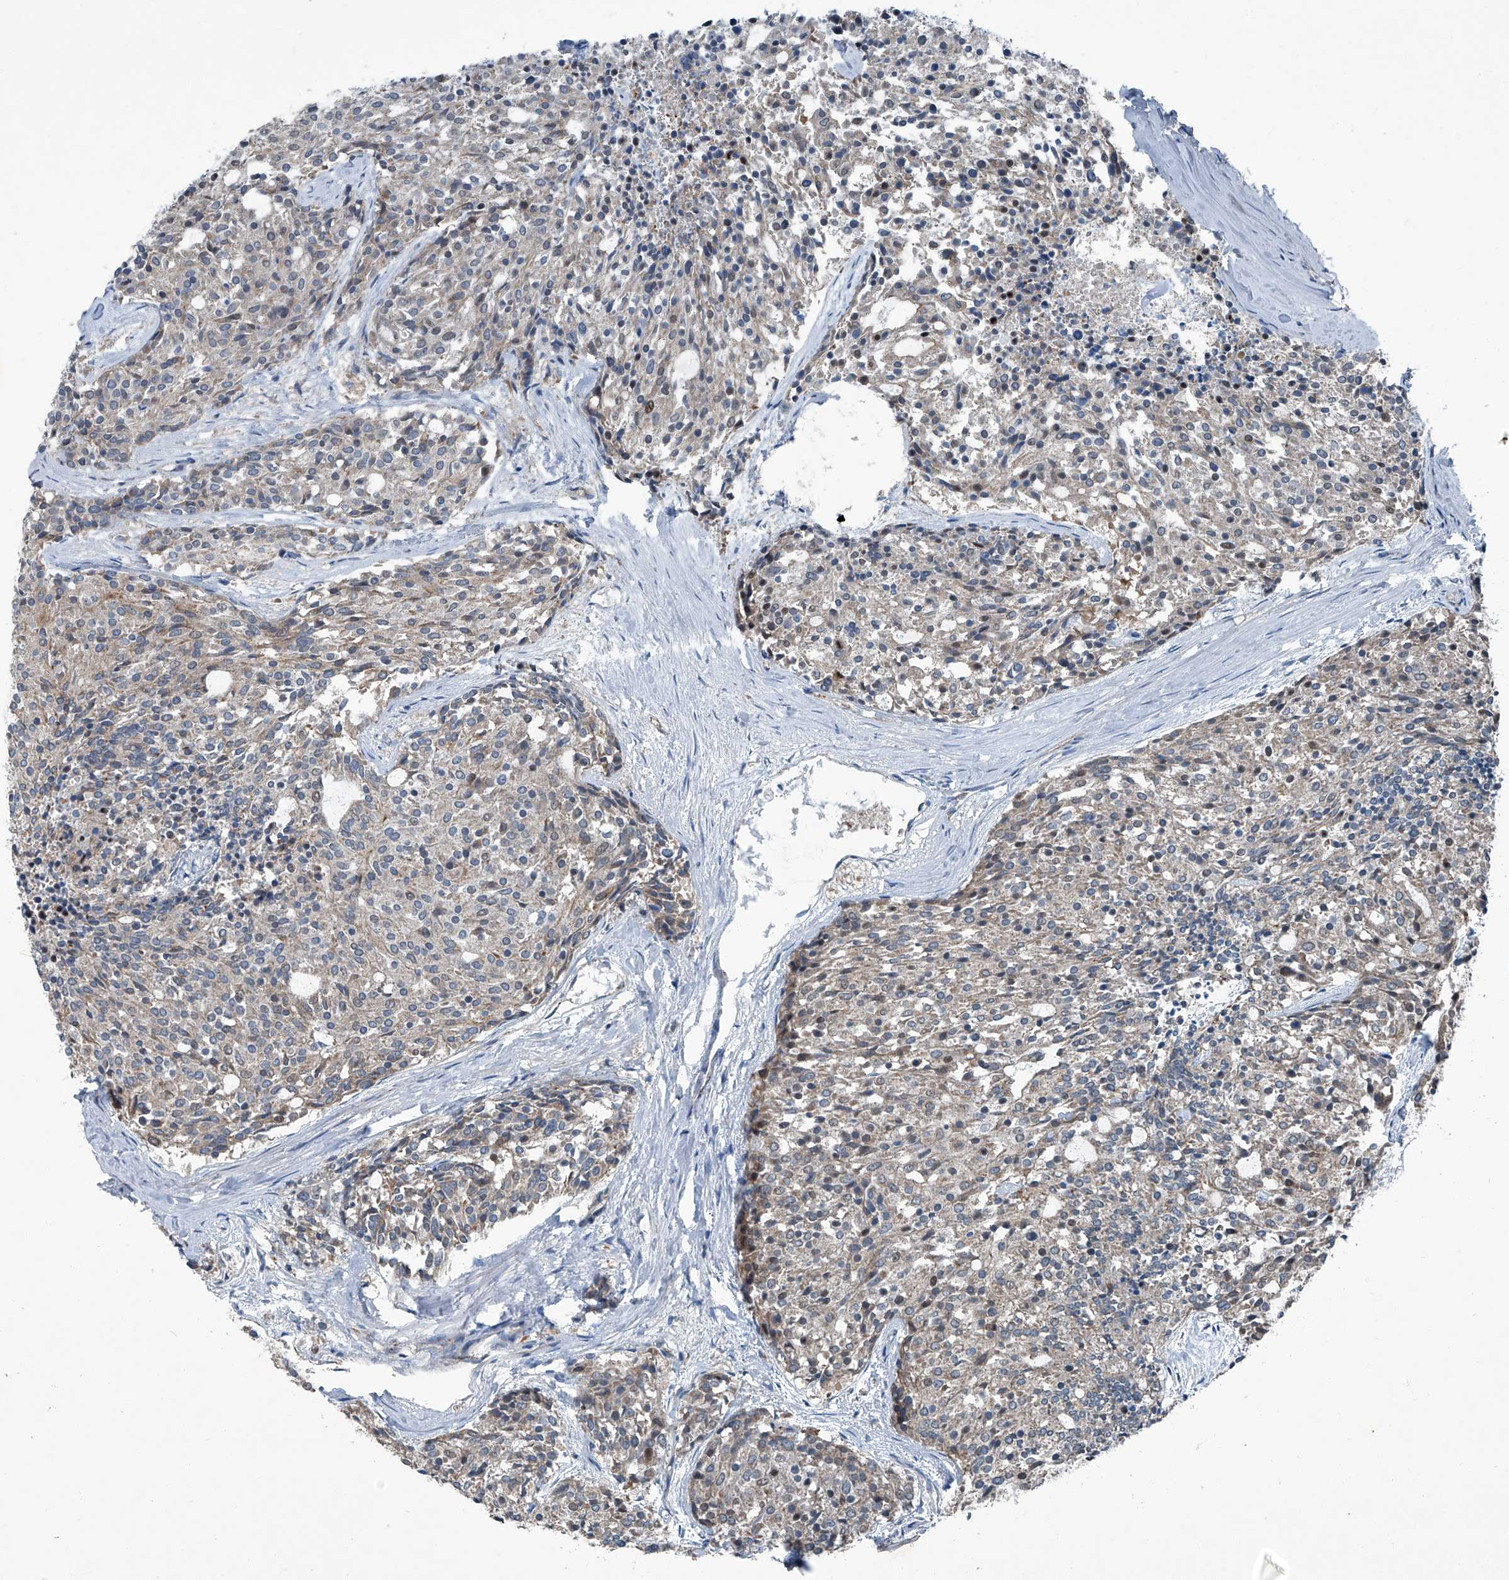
{"staining": {"intensity": "weak", "quantity": "25%-75%", "location": "cytoplasmic/membranous"}, "tissue": "carcinoid", "cell_type": "Tumor cells", "image_type": "cancer", "snomed": [{"axis": "morphology", "description": "Carcinoid, malignant, NOS"}, {"axis": "topography", "description": "Pancreas"}], "caption": "Immunohistochemical staining of malignant carcinoid exhibits low levels of weak cytoplasmic/membranous staining in about 25%-75% of tumor cells.", "gene": "SENP2", "patient": {"sex": "female", "age": 54}}